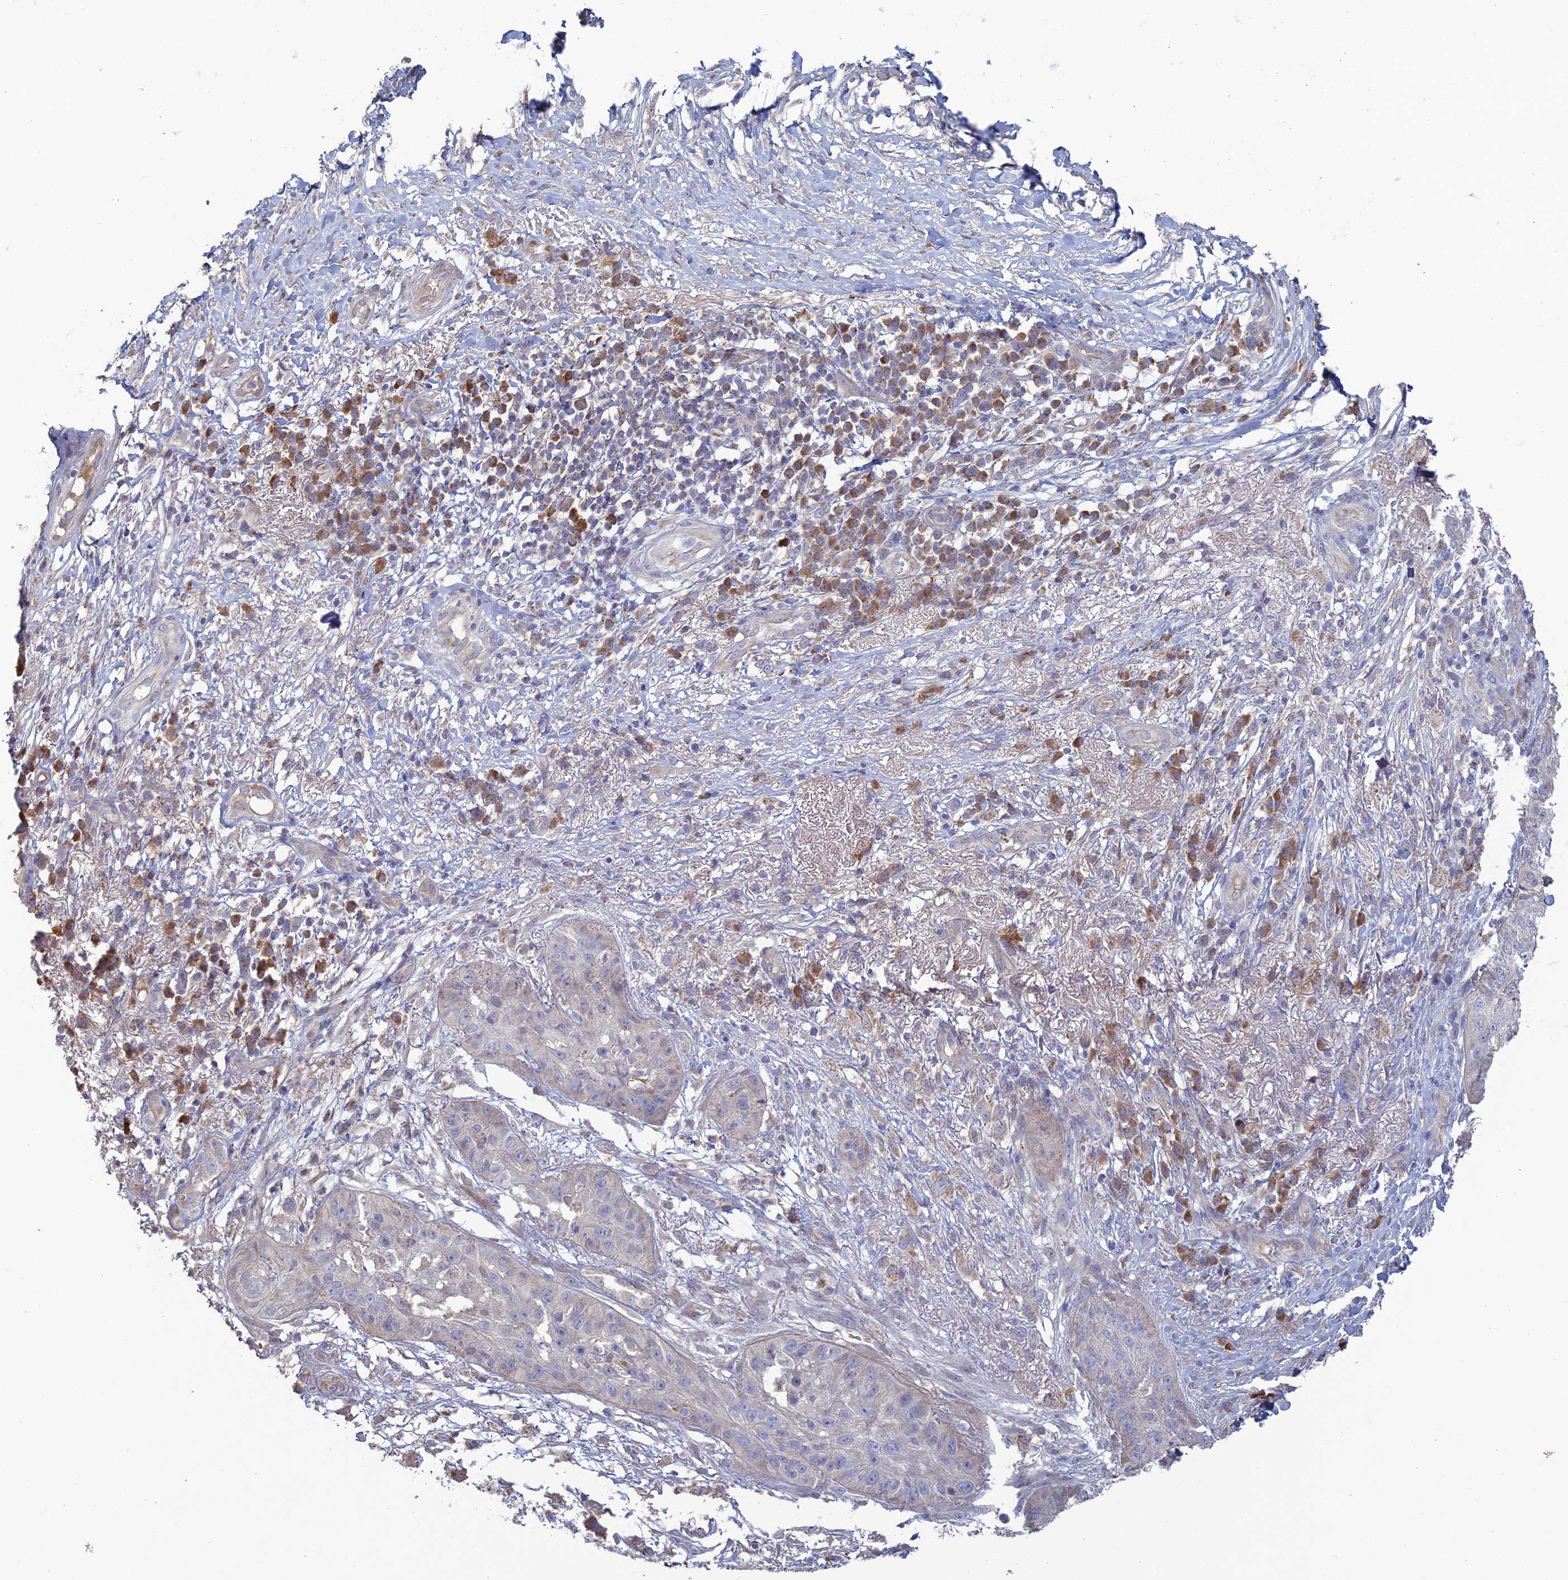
{"staining": {"intensity": "negative", "quantity": "none", "location": "none"}, "tissue": "skin cancer", "cell_type": "Tumor cells", "image_type": "cancer", "snomed": [{"axis": "morphology", "description": "Squamous cell carcinoma, NOS"}, {"axis": "topography", "description": "Skin"}], "caption": "This is an immunohistochemistry (IHC) image of human skin cancer. There is no positivity in tumor cells.", "gene": "ARL16", "patient": {"sex": "male", "age": 70}}